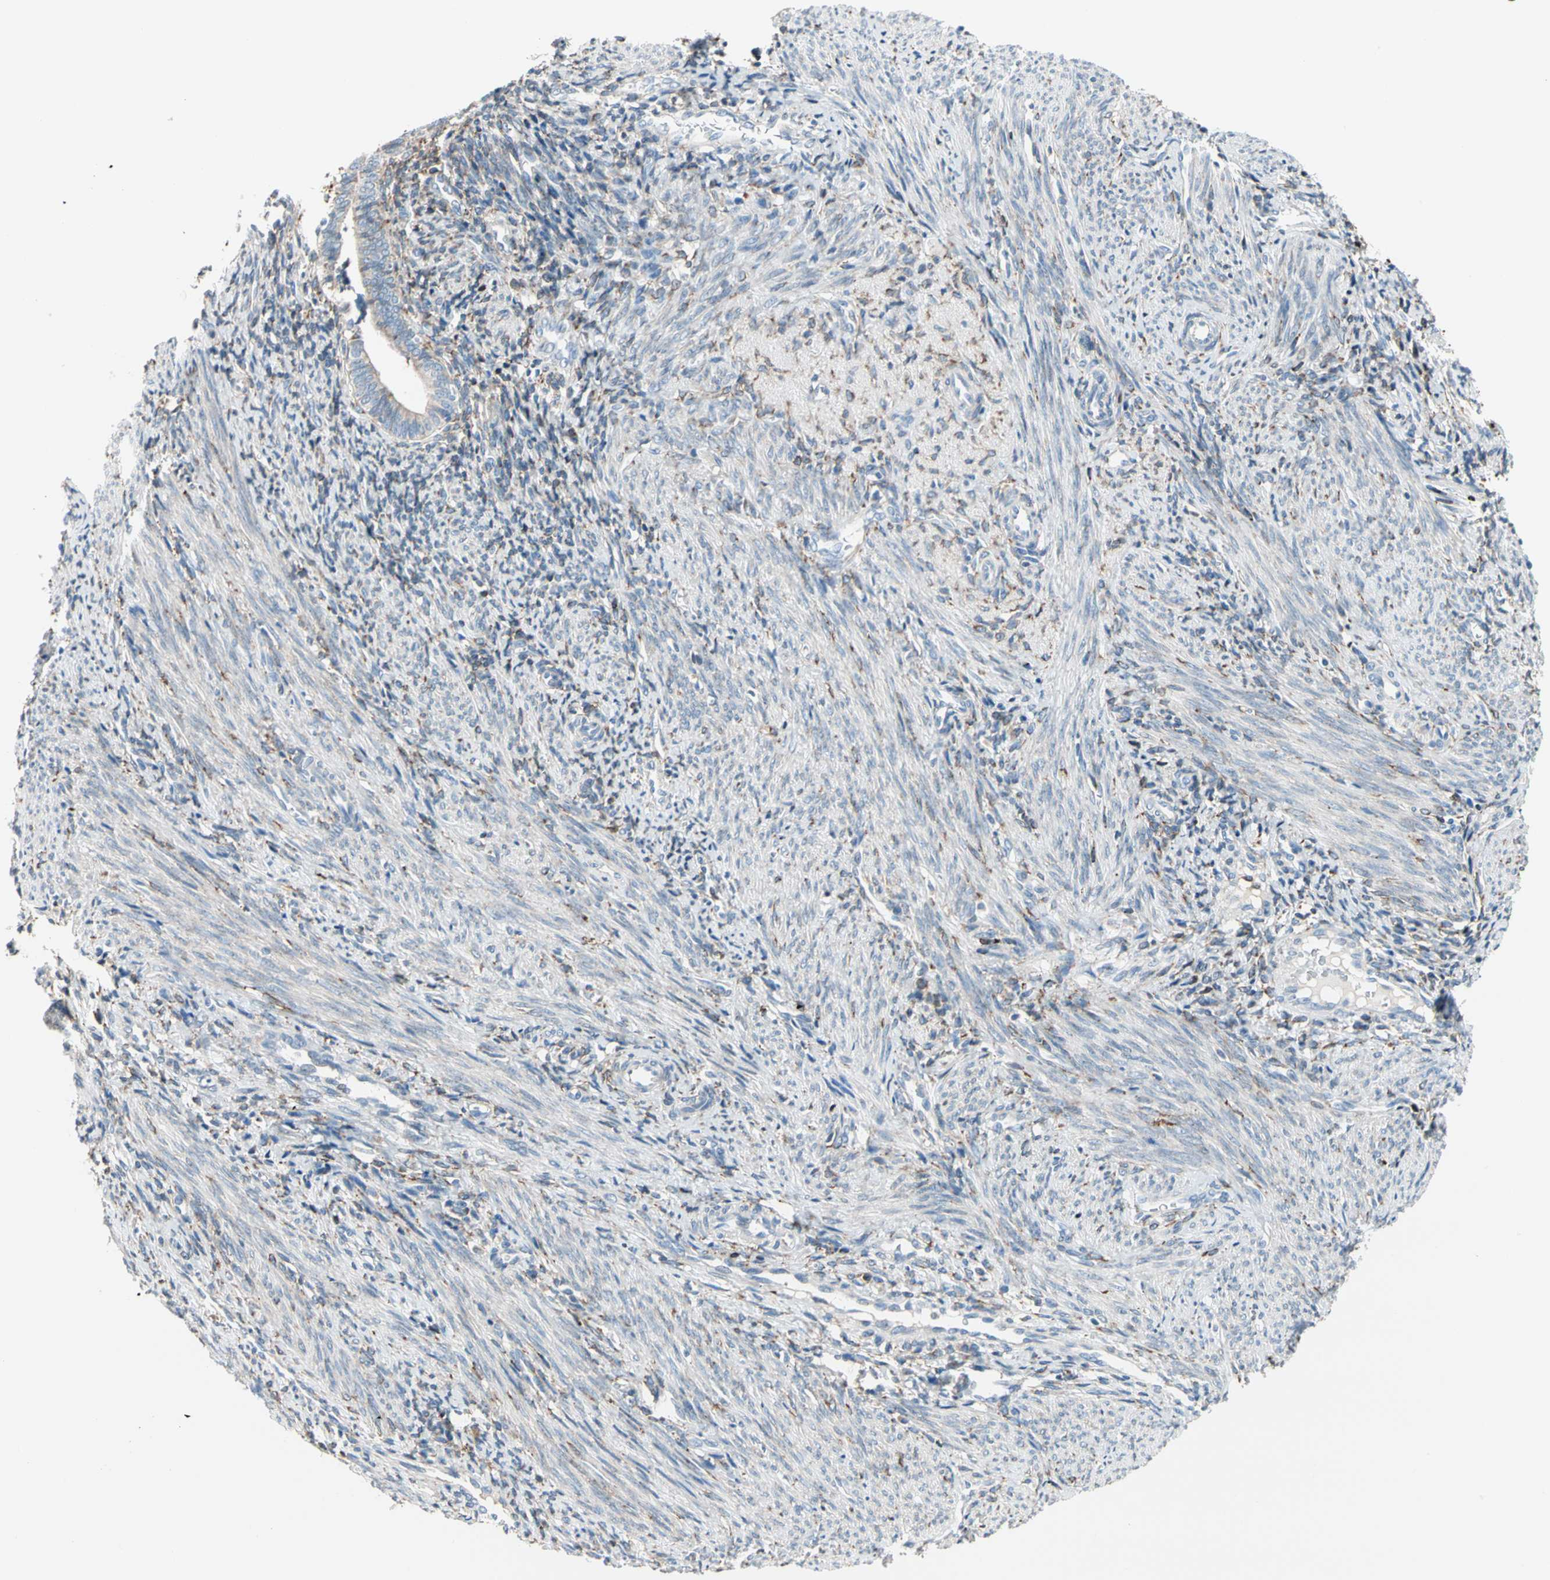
{"staining": {"intensity": "strong", "quantity": ">75%", "location": "cytoplasmic/membranous"}, "tissue": "endometrium", "cell_type": "Cells in endometrial stroma", "image_type": "normal", "snomed": [{"axis": "morphology", "description": "Normal tissue, NOS"}, {"axis": "topography", "description": "Uterus"}, {"axis": "topography", "description": "Endometrium"}], "caption": "The photomicrograph demonstrates a brown stain indicating the presence of a protein in the cytoplasmic/membranous of cells in endometrial stroma in endometrium. (brown staining indicates protein expression, while blue staining denotes nuclei).", "gene": "LRPAP1", "patient": {"sex": "female", "age": 33}}